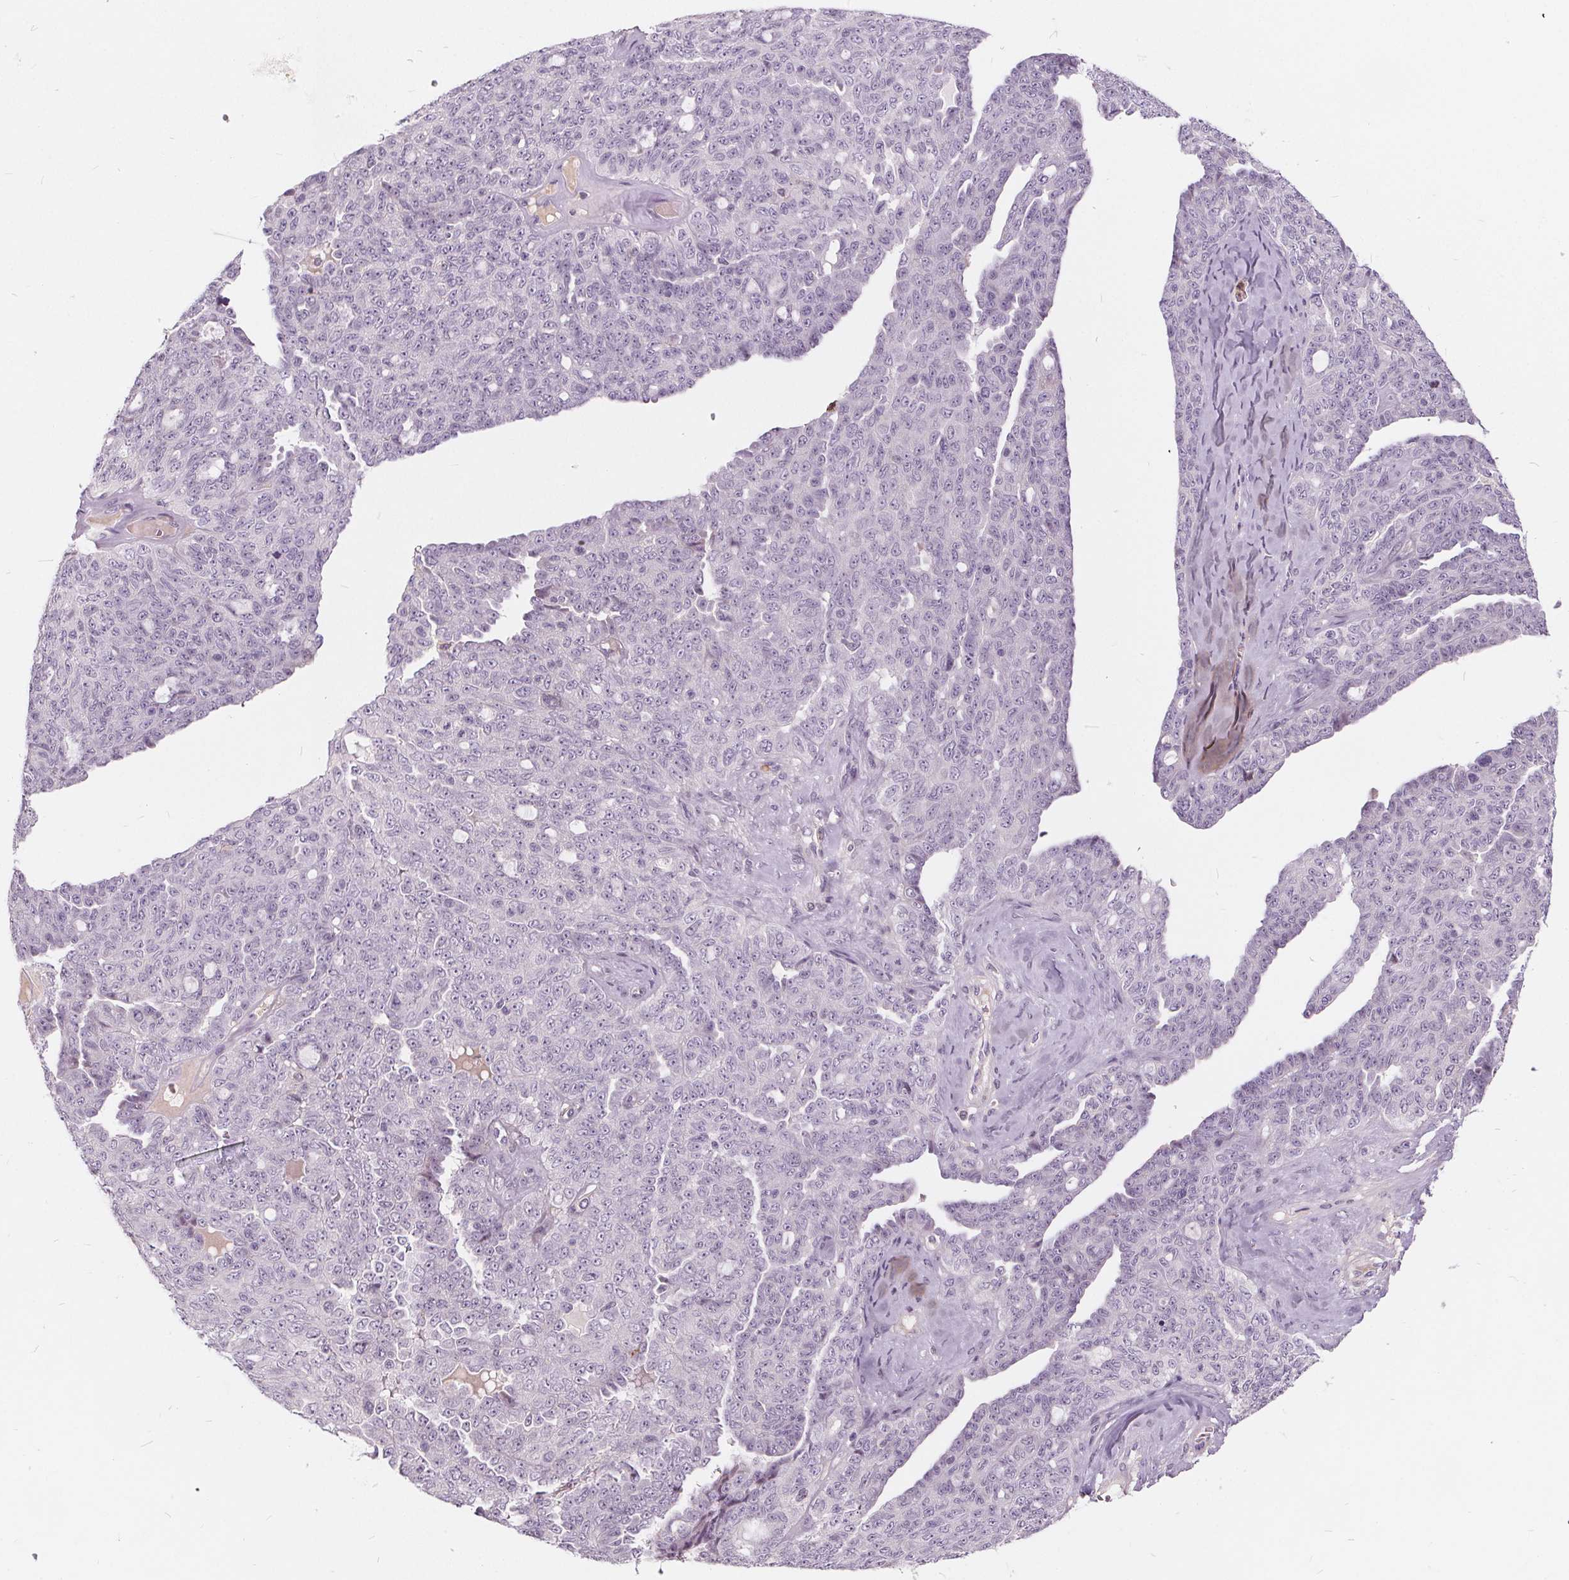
{"staining": {"intensity": "negative", "quantity": "none", "location": "none"}, "tissue": "ovarian cancer", "cell_type": "Tumor cells", "image_type": "cancer", "snomed": [{"axis": "morphology", "description": "Cystadenocarcinoma, serous, NOS"}, {"axis": "topography", "description": "Ovary"}], "caption": "Image shows no protein expression in tumor cells of serous cystadenocarcinoma (ovarian) tissue.", "gene": "HAAO", "patient": {"sex": "female", "age": 71}}